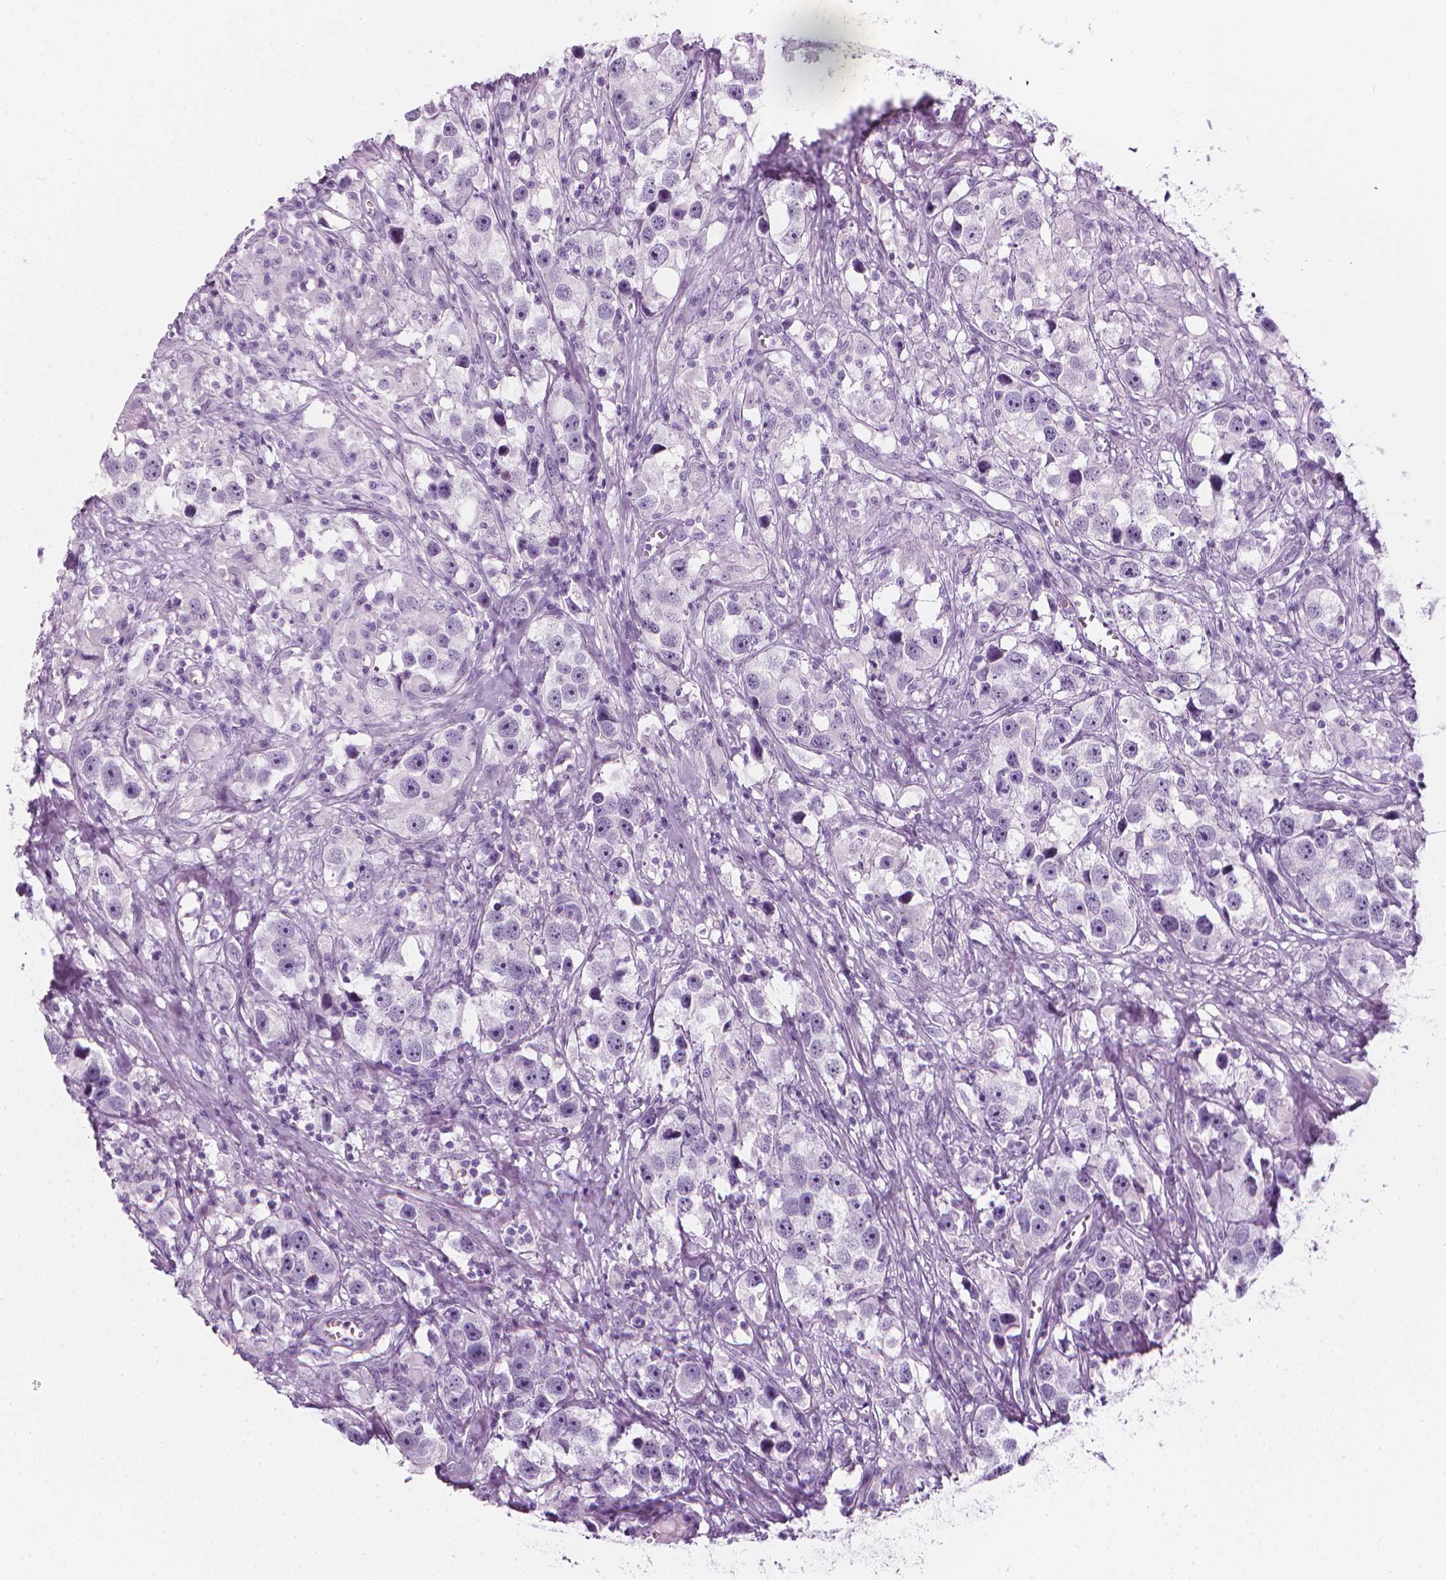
{"staining": {"intensity": "negative", "quantity": "none", "location": "none"}, "tissue": "testis cancer", "cell_type": "Tumor cells", "image_type": "cancer", "snomed": [{"axis": "morphology", "description": "Seminoma, NOS"}, {"axis": "topography", "description": "Testis"}], "caption": "Protein analysis of testis cancer (seminoma) displays no significant expression in tumor cells.", "gene": "SCG3", "patient": {"sex": "male", "age": 49}}